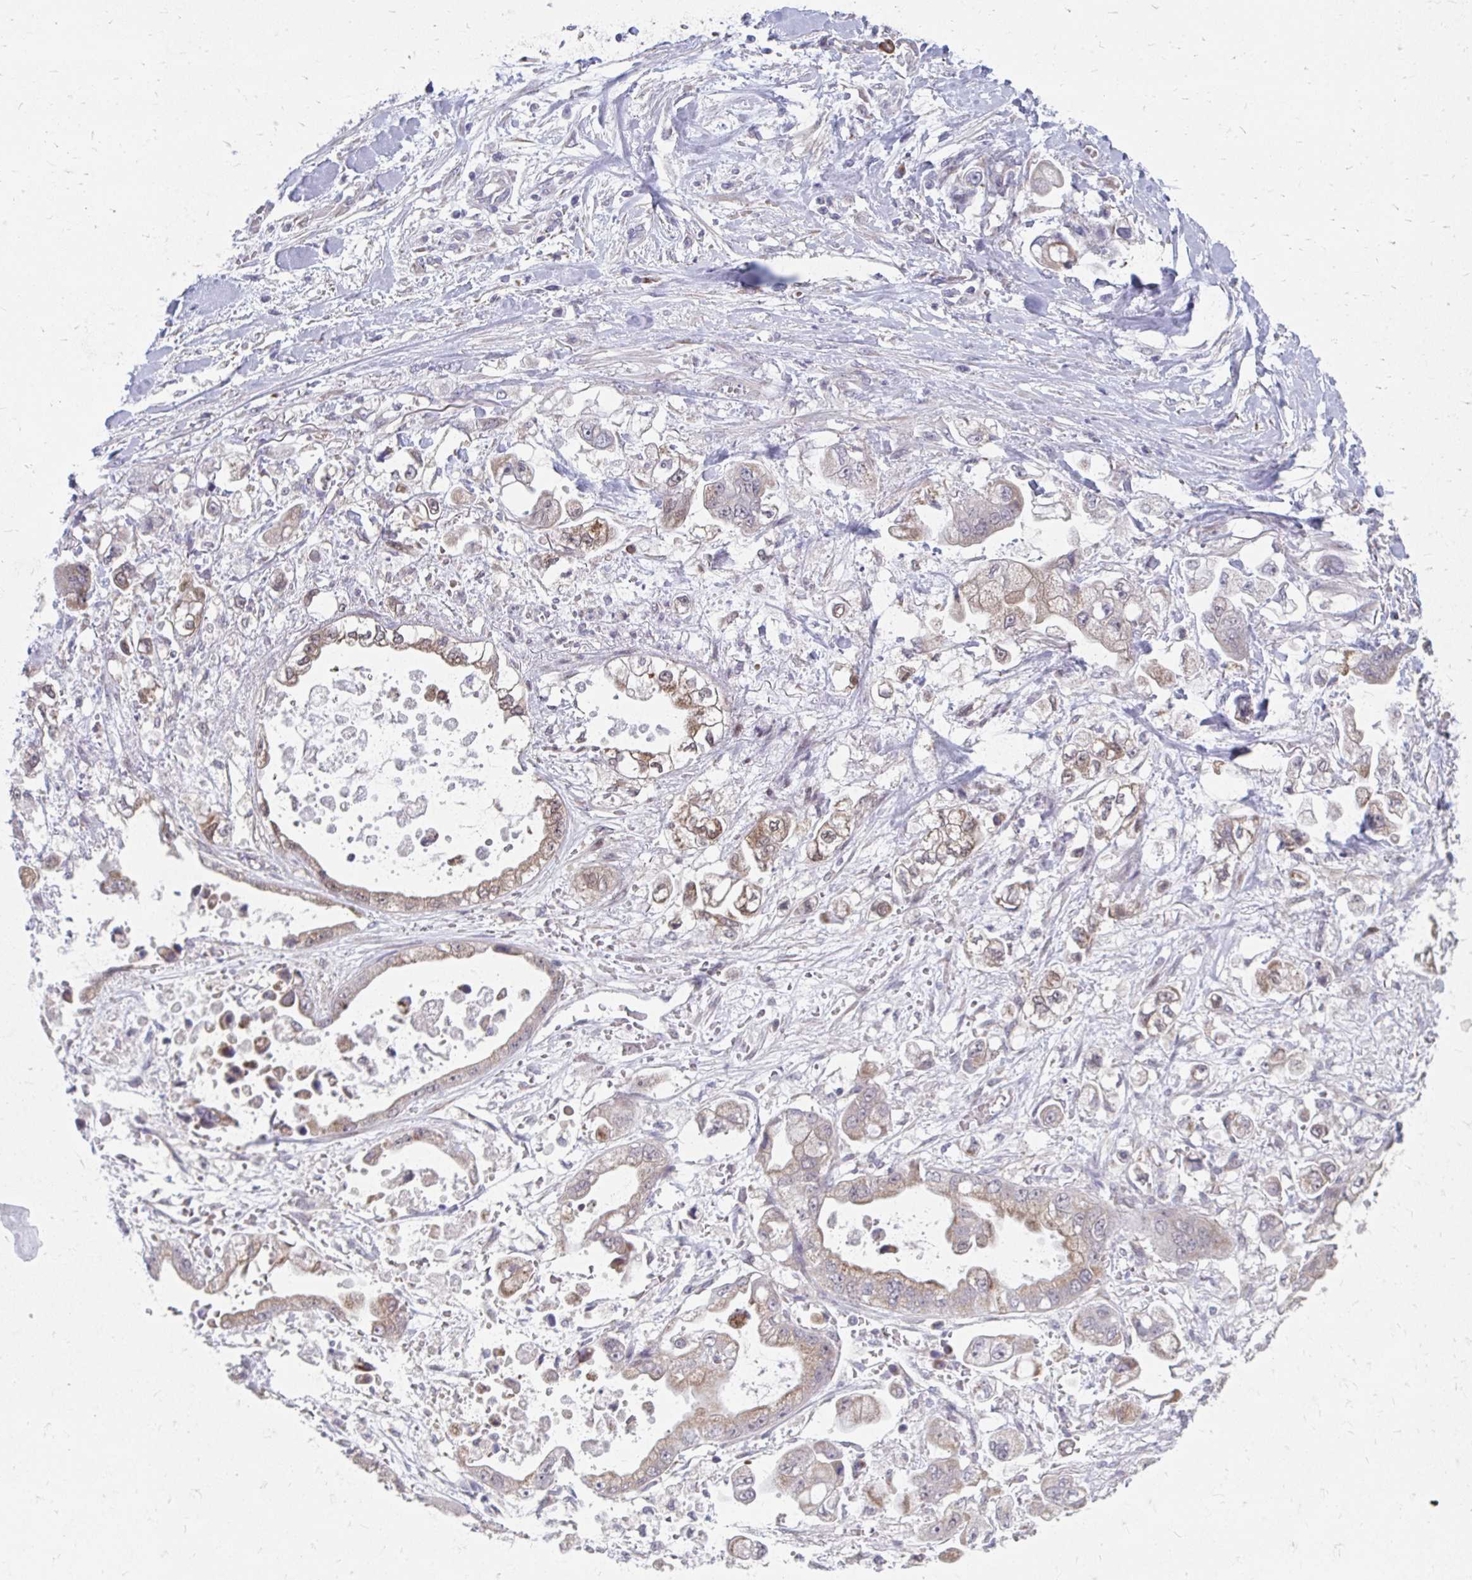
{"staining": {"intensity": "moderate", "quantity": "25%-75%", "location": "cytoplasmic/membranous"}, "tissue": "stomach cancer", "cell_type": "Tumor cells", "image_type": "cancer", "snomed": [{"axis": "morphology", "description": "Adenocarcinoma, NOS"}, {"axis": "topography", "description": "Stomach"}], "caption": "Brown immunohistochemical staining in human adenocarcinoma (stomach) shows moderate cytoplasmic/membranous positivity in about 25%-75% of tumor cells.", "gene": "PABIR3", "patient": {"sex": "male", "age": 62}}